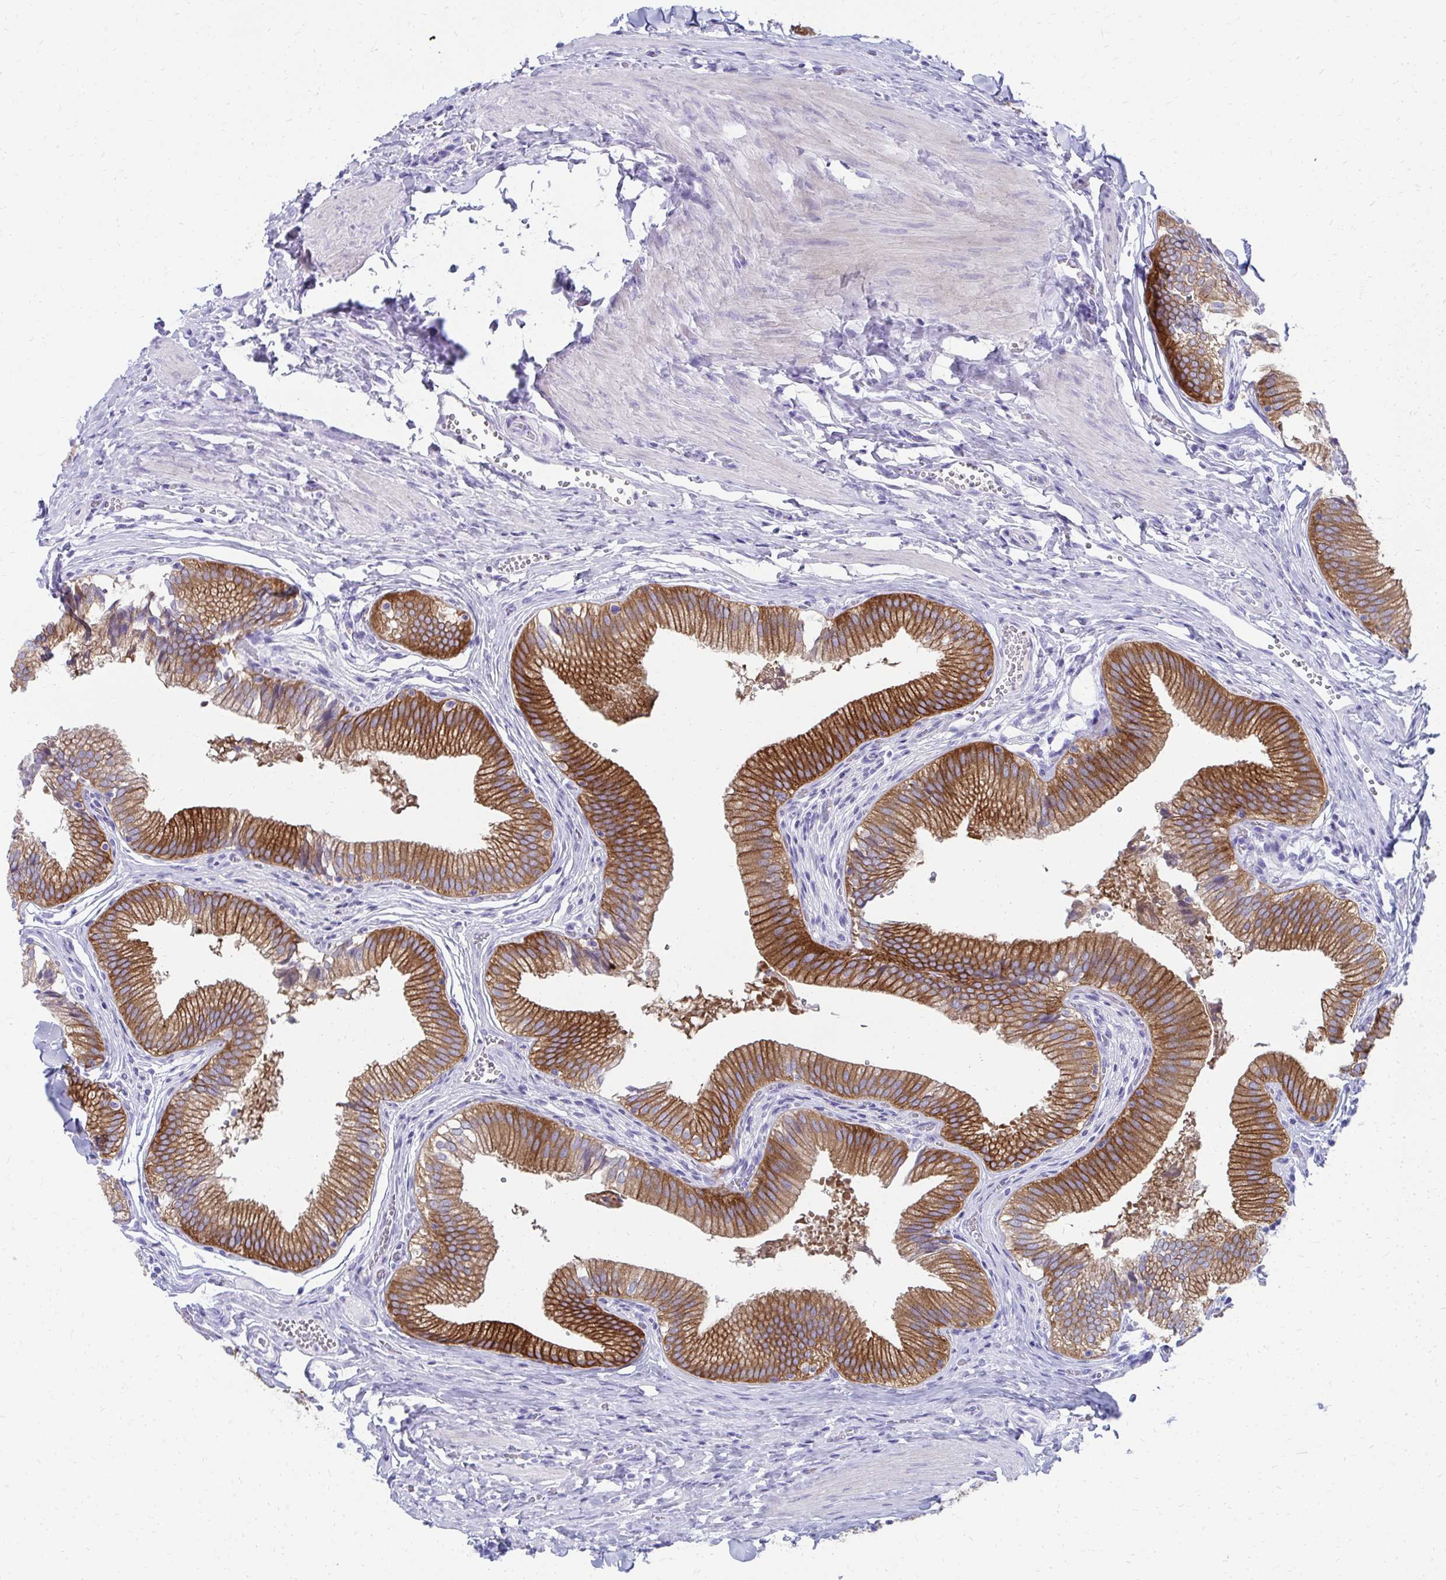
{"staining": {"intensity": "strong", "quantity": ">75%", "location": "cytoplasmic/membranous"}, "tissue": "gallbladder", "cell_type": "Glandular cells", "image_type": "normal", "snomed": [{"axis": "morphology", "description": "Normal tissue, NOS"}, {"axis": "topography", "description": "Gallbladder"}, {"axis": "topography", "description": "Peripheral nerve tissue"}], "caption": "Immunohistochemistry (IHC) of benign gallbladder exhibits high levels of strong cytoplasmic/membranous staining in about >75% of glandular cells. The staining is performed using DAB brown chromogen to label protein expression. The nuclei are counter-stained blue using hematoxylin.", "gene": "SEC14L3", "patient": {"sex": "male", "age": 17}}